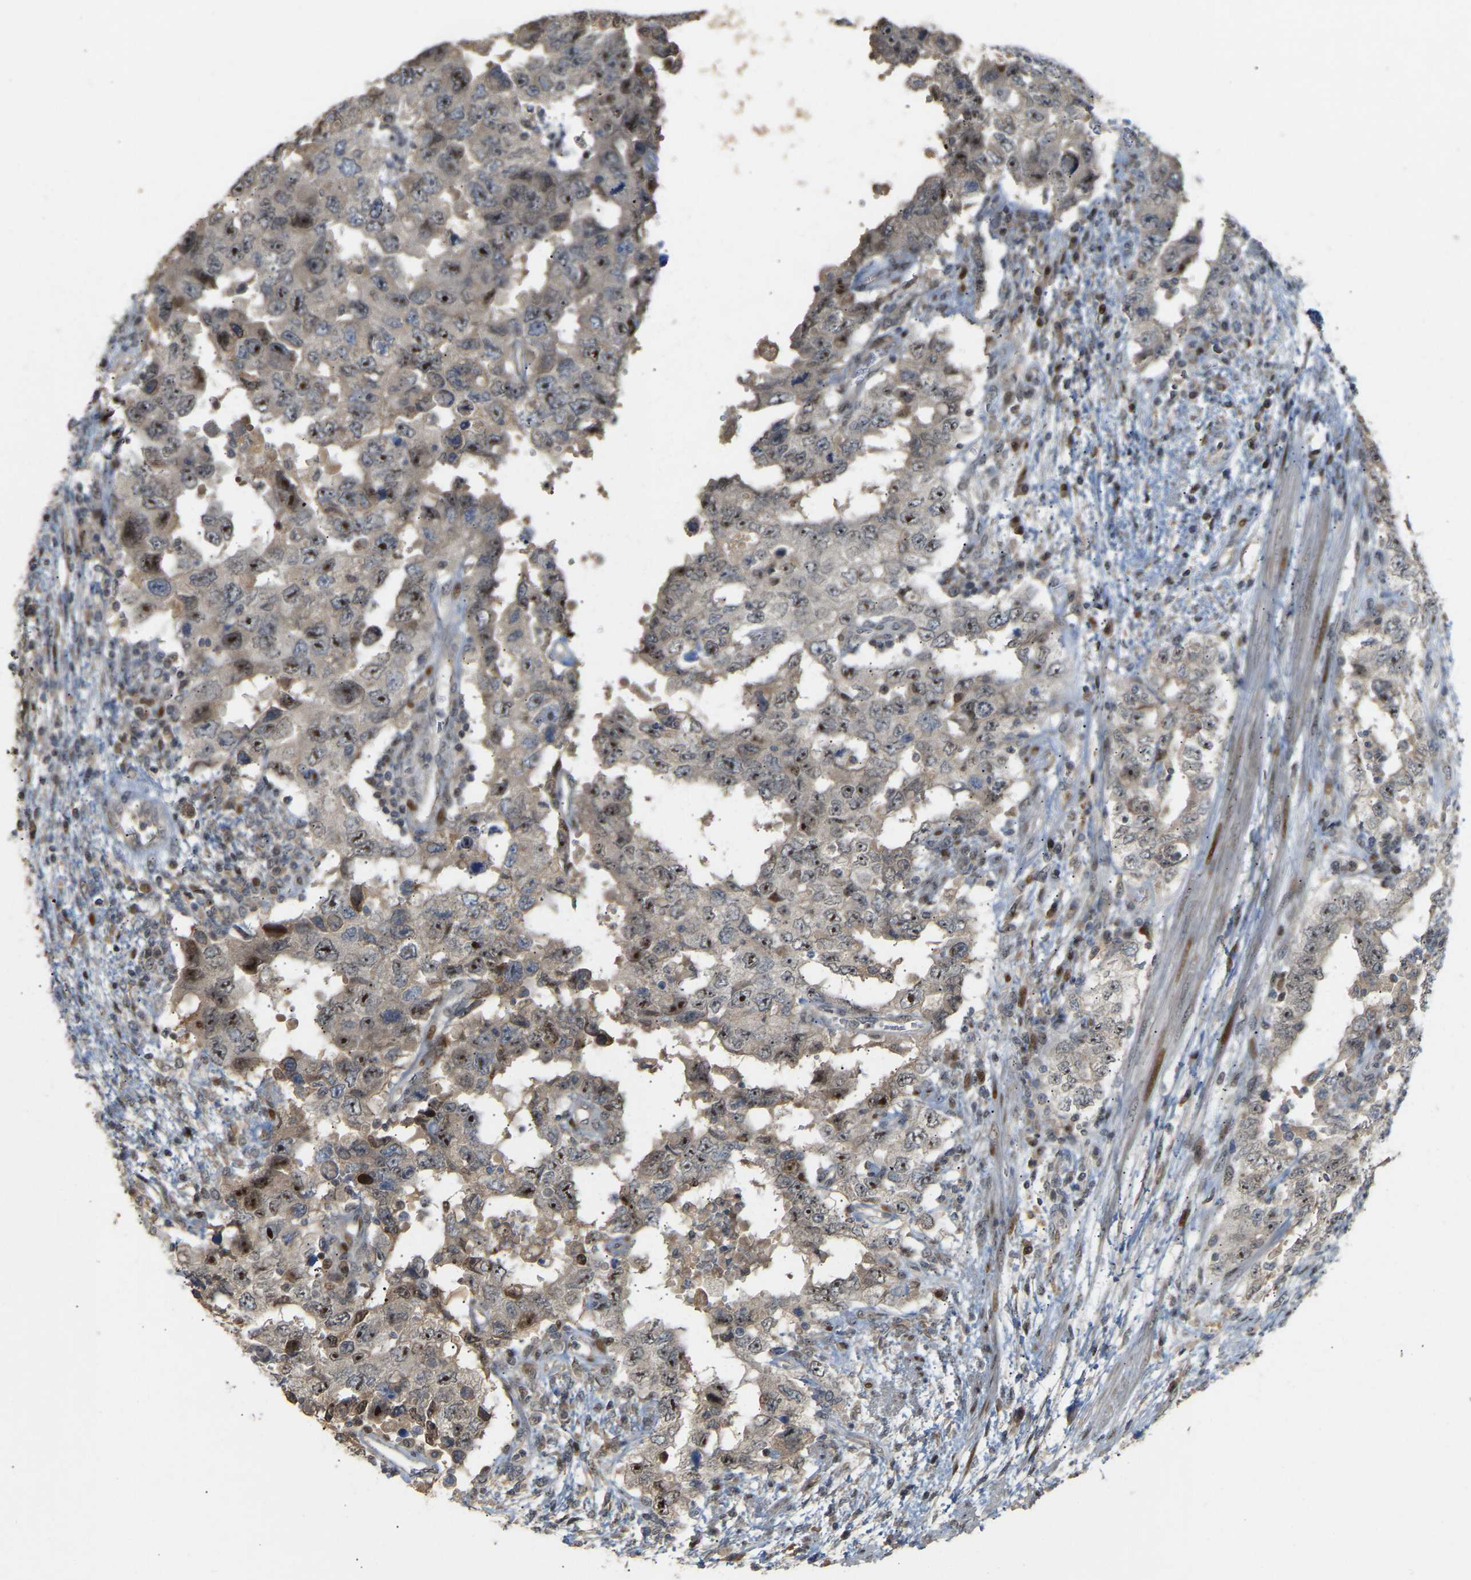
{"staining": {"intensity": "moderate", "quantity": "<25%", "location": "nuclear"}, "tissue": "testis cancer", "cell_type": "Tumor cells", "image_type": "cancer", "snomed": [{"axis": "morphology", "description": "Carcinoma, Embryonal, NOS"}, {"axis": "topography", "description": "Testis"}], "caption": "A low amount of moderate nuclear expression is seen in about <25% of tumor cells in testis cancer (embryonal carcinoma) tissue.", "gene": "PTPN4", "patient": {"sex": "male", "age": 26}}